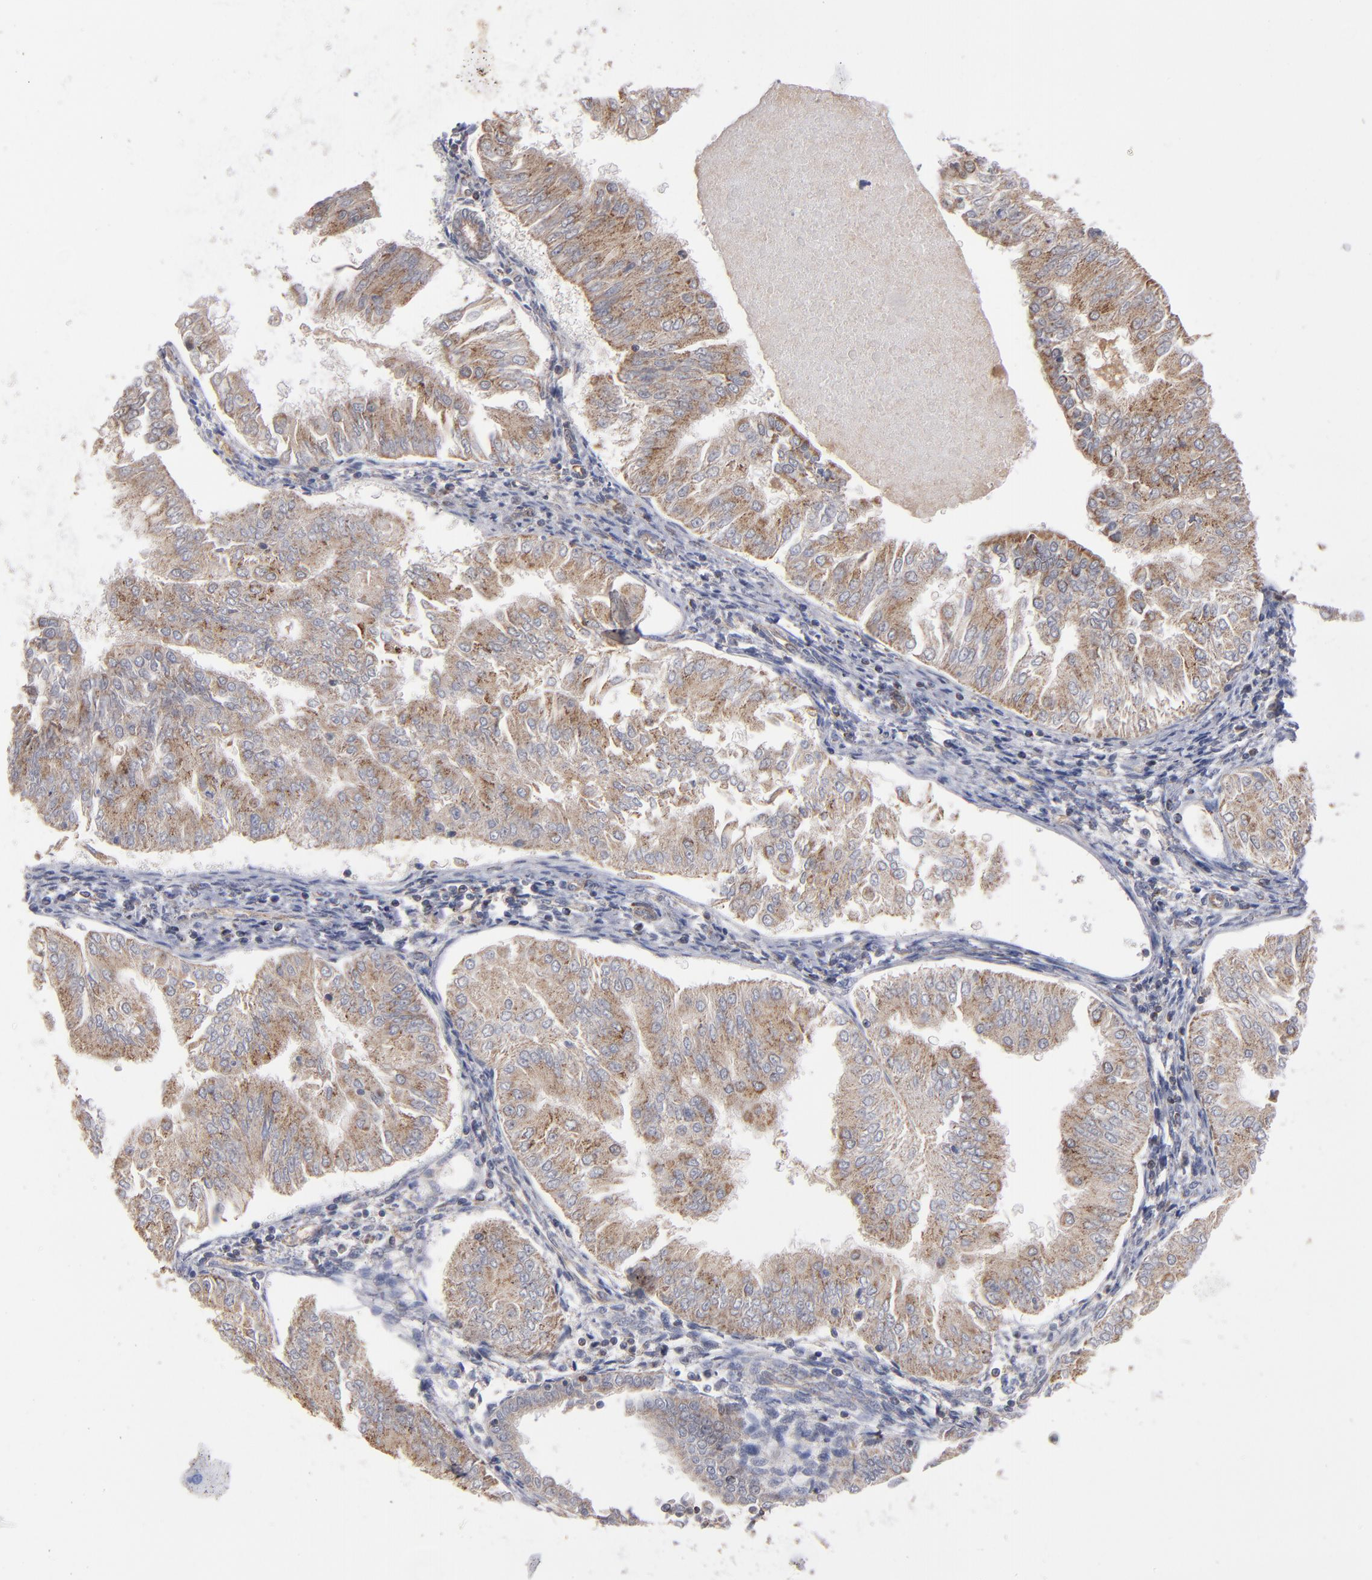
{"staining": {"intensity": "moderate", "quantity": ">75%", "location": "cytoplasmic/membranous"}, "tissue": "endometrial cancer", "cell_type": "Tumor cells", "image_type": "cancer", "snomed": [{"axis": "morphology", "description": "Adenocarcinoma, NOS"}, {"axis": "topography", "description": "Endometrium"}], "caption": "Protein positivity by immunohistochemistry shows moderate cytoplasmic/membranous expression in approximately >75% of tumor cells in endometrial cancer (adenocarcinoma). (DAB (3,3'-diaminobenzidine) = brown stain, brightfield microscopy at high magnification).", "gene": "MIPOL1", "patient": {"sex": "female", "age": 53}}